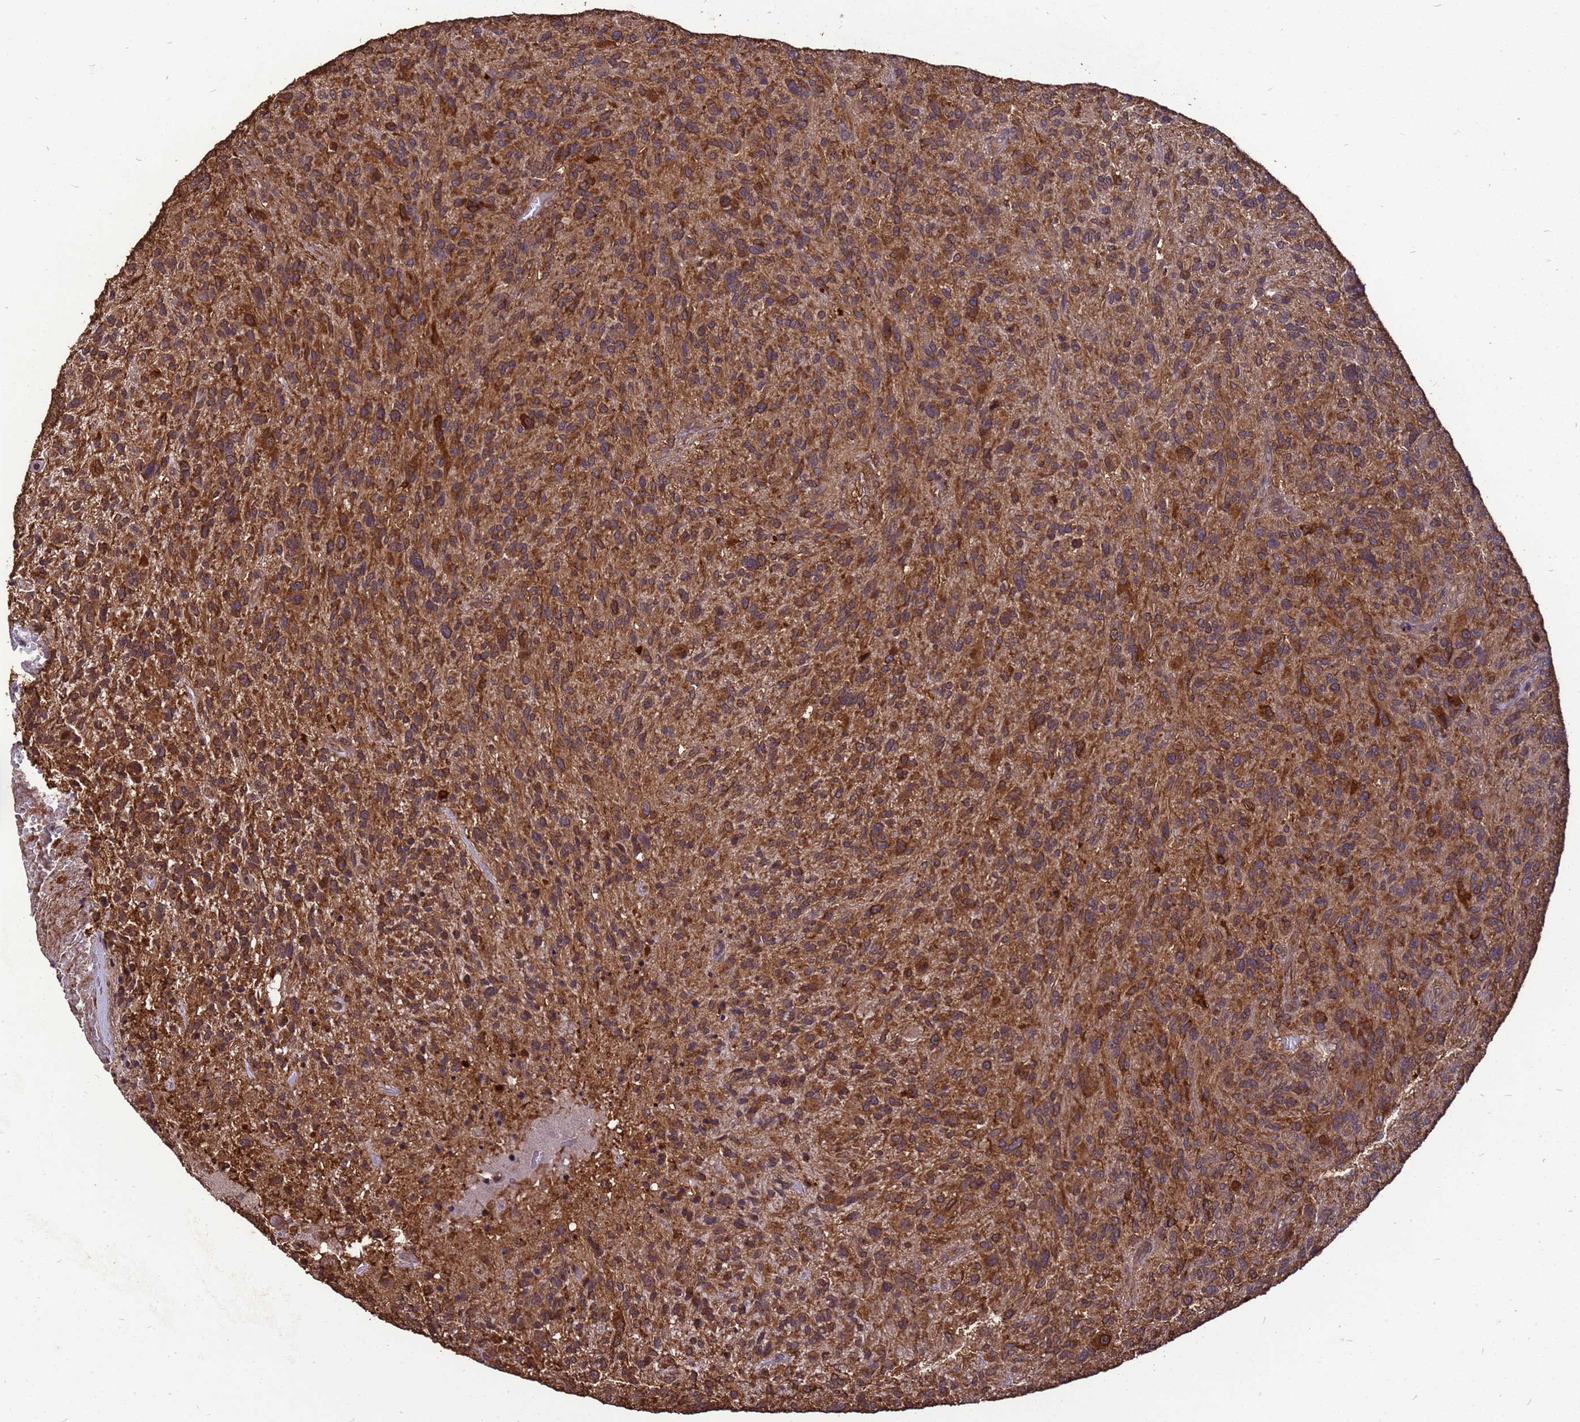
{"staining": {"intensity": "strong", "quantity": ">75%", "location": "cytoplasmic/membranous"}, "tissue": "glioma", "cell_type": "Tumor cells", "image_type": "cancer", "snomed": [{"axis": "morphology", "description": "Glioma, malignant, High grade"}, {"axis": "topography", "description": "Brain"}], "caption": "Brown immunohistochemical staining in glioma displays strong cytoplasmic/membranous expression in about >75% of tumor cells.", "gene": "ZNF618", "patient": {"sex": "male", "age": 47}}